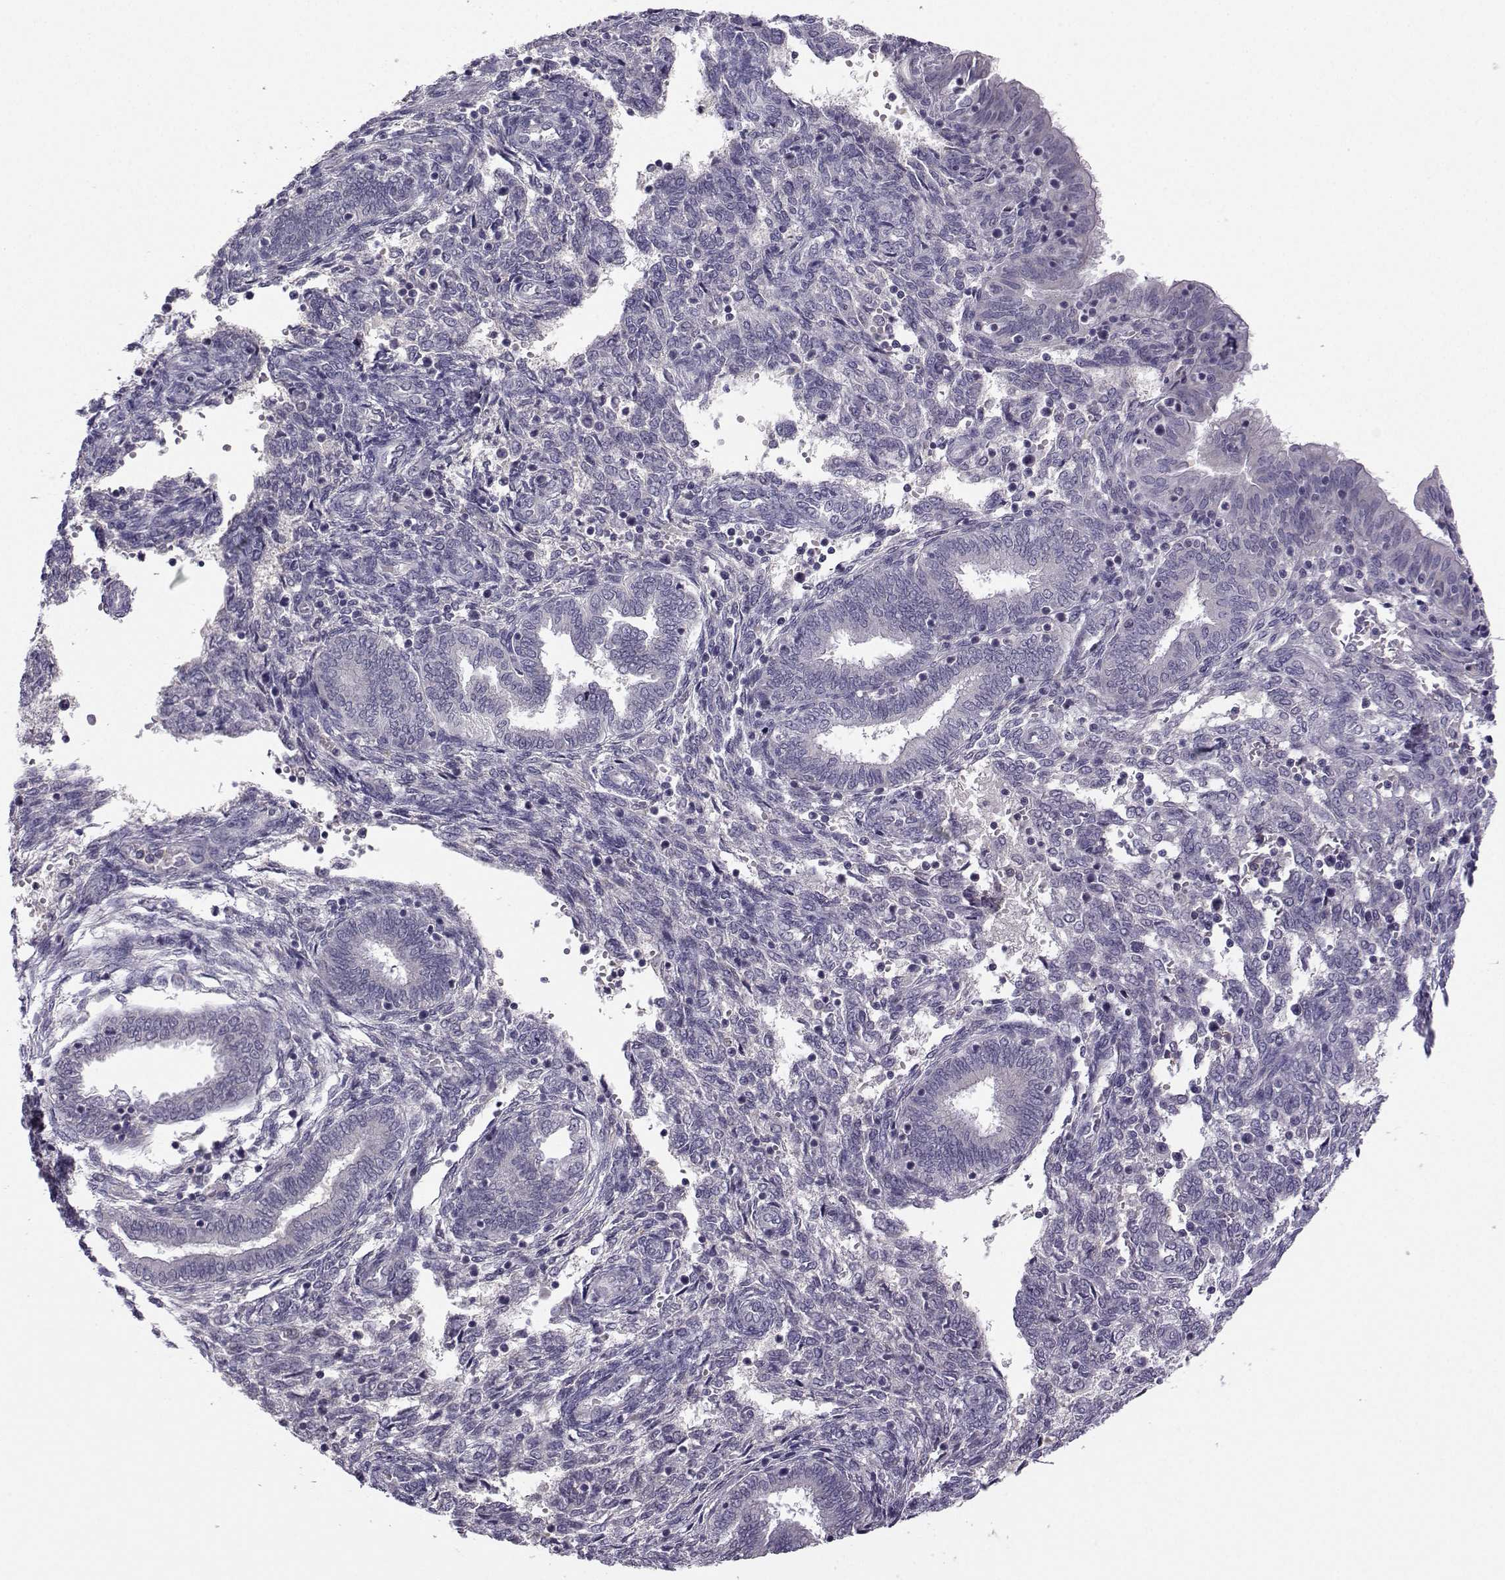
{"staining": {"intensity": "negative", "quantity": "none", "location": "none"}, "tissue": "endometrium", "cell_type": "Cells in endometrial stroma", "image_type": "normal", "snomed": [{"axis": "morphology", "description": "Normal tissue, NOS"}, {"axis": "topography", "description": "Endometrium"}], "caption": "The histopathology image demonstrates no significant positivity in cells in endometrial stroma of endometrium.", "gene": "FCAMR", "patient": {"sex": "female", "age": 42}}